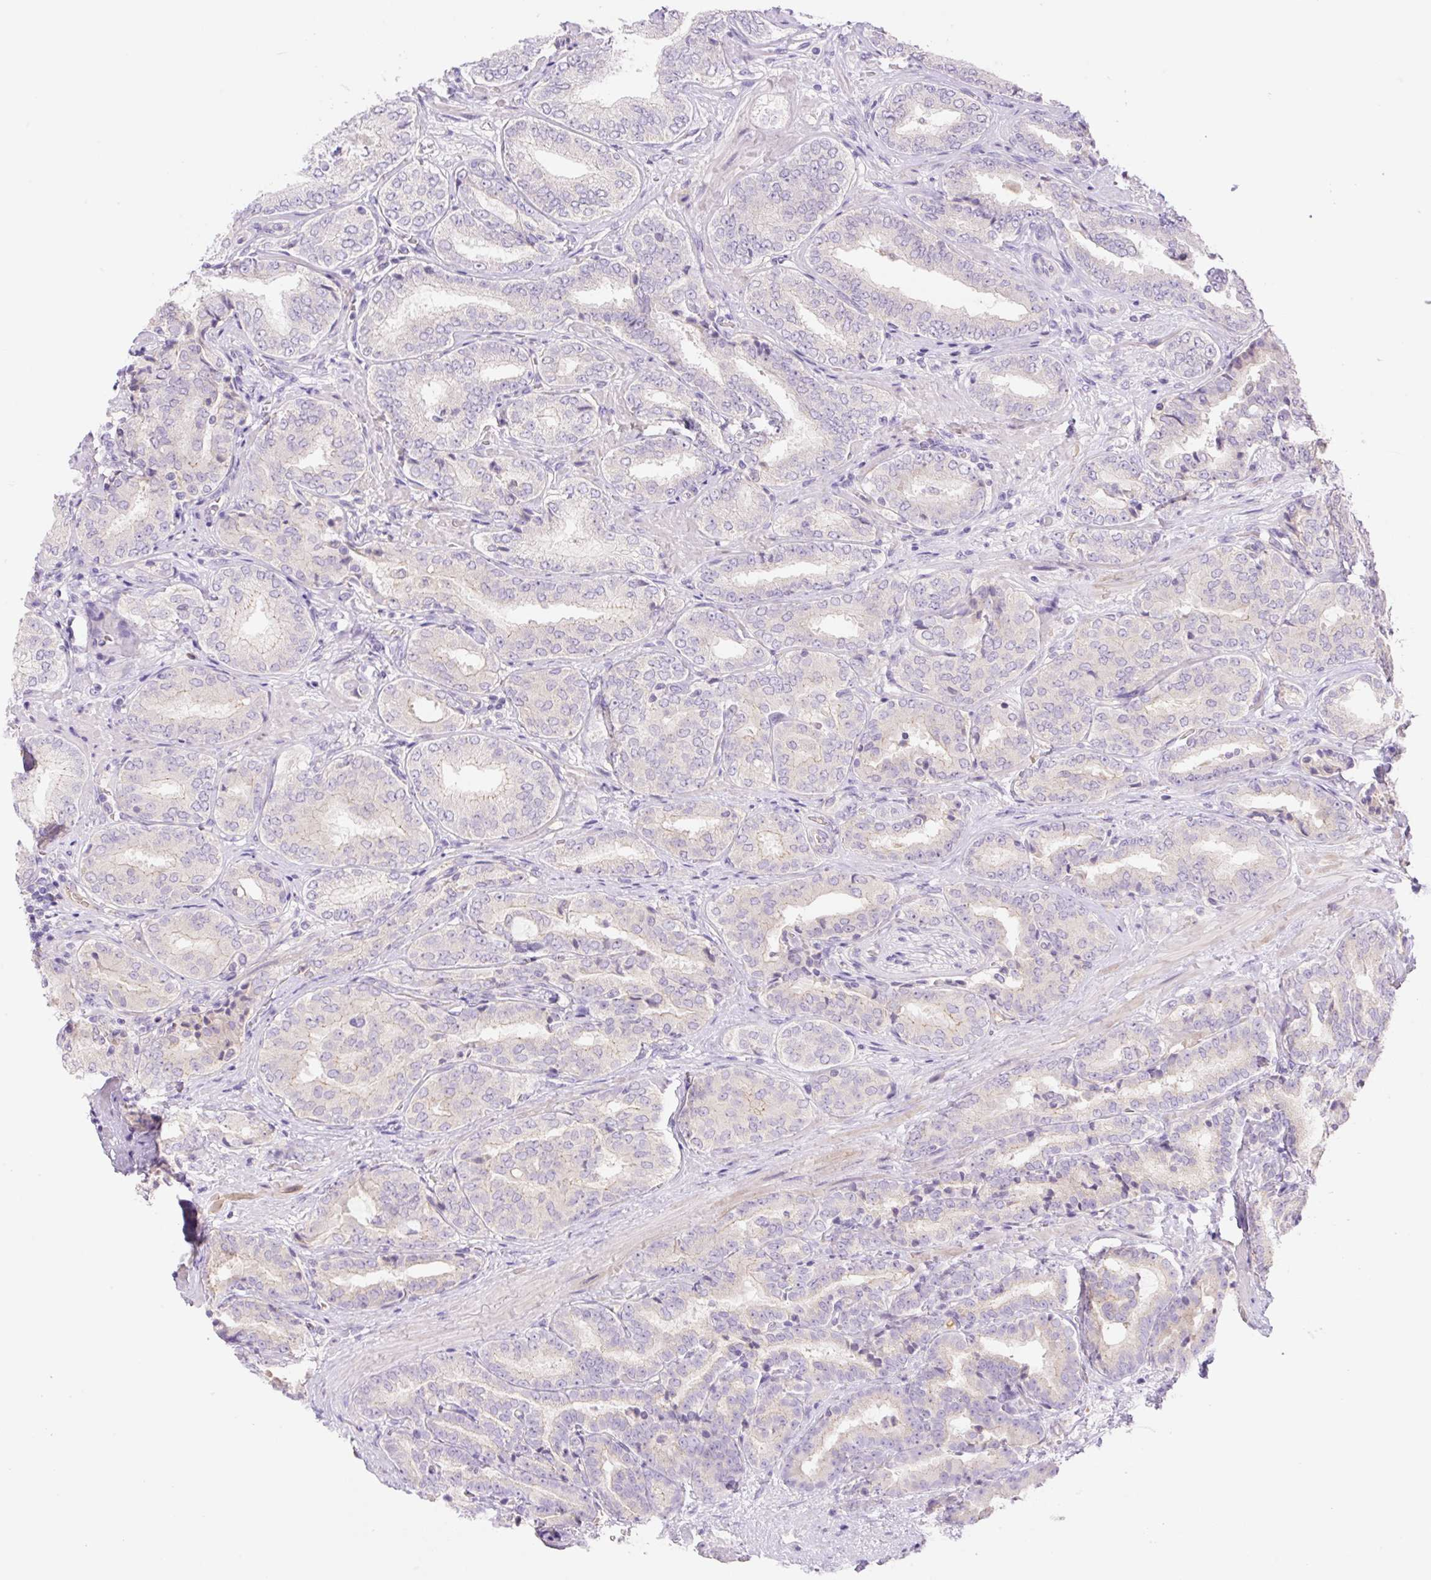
{"staining": {"intensity": "negative", "quantity": "none", "location": "none"}, "tissue": "prostate cancer", "cell_type": "Tumor cells", "image_type": "cancer", "snomed": [{"axis": "morphology", "description": "Adenocarcinoma, High grade"}, {"axis": "topography", "description": "Prostate"}], "caption": "High magnification brightfield microscopy of prostate high-grade adenocarcinoma stained with DAB (brown) and counterstained with hematoxylin (blue): tumor cells show no significant staining.", "gene": "DENND5A", "patient": {"sex": "male", "age": 72}}